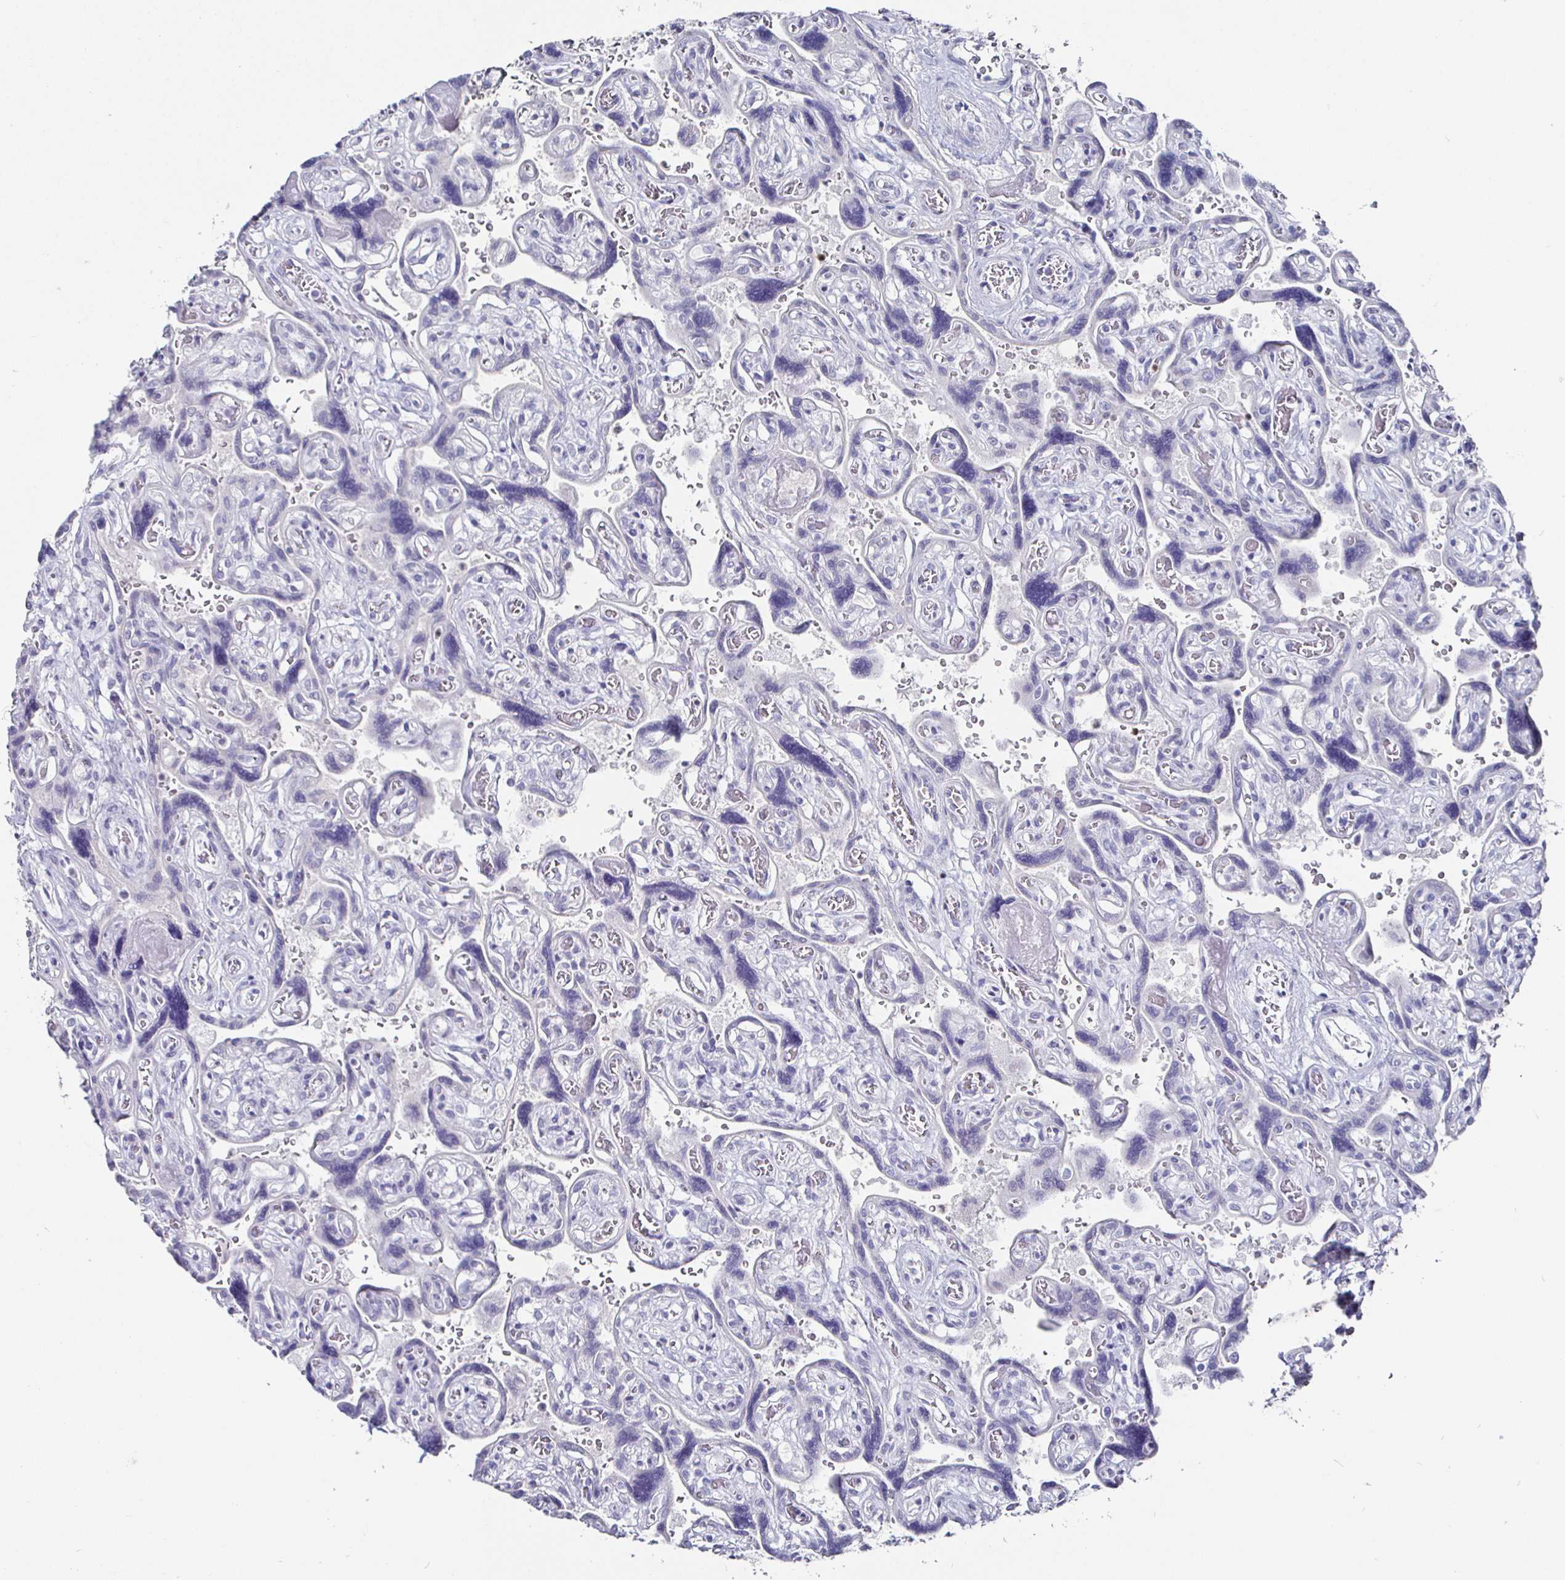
{"staining": {"intensity": "negative", "quantity": "none", "location": "none"}, "tissue": "placenta", "cell_type": "Decidual cells", "image_type": "normal", "snomed": [{"axis": "morphology", "description": "Normal tissue, NOS"}, {"axis": "topography", "description": "Placenta"}], "caption": "IHC of unremarkable placenta exhibits no positivity in decidual cells.", "gene": "RUNX2", "patient": {"sex": "female", "age": 32}}